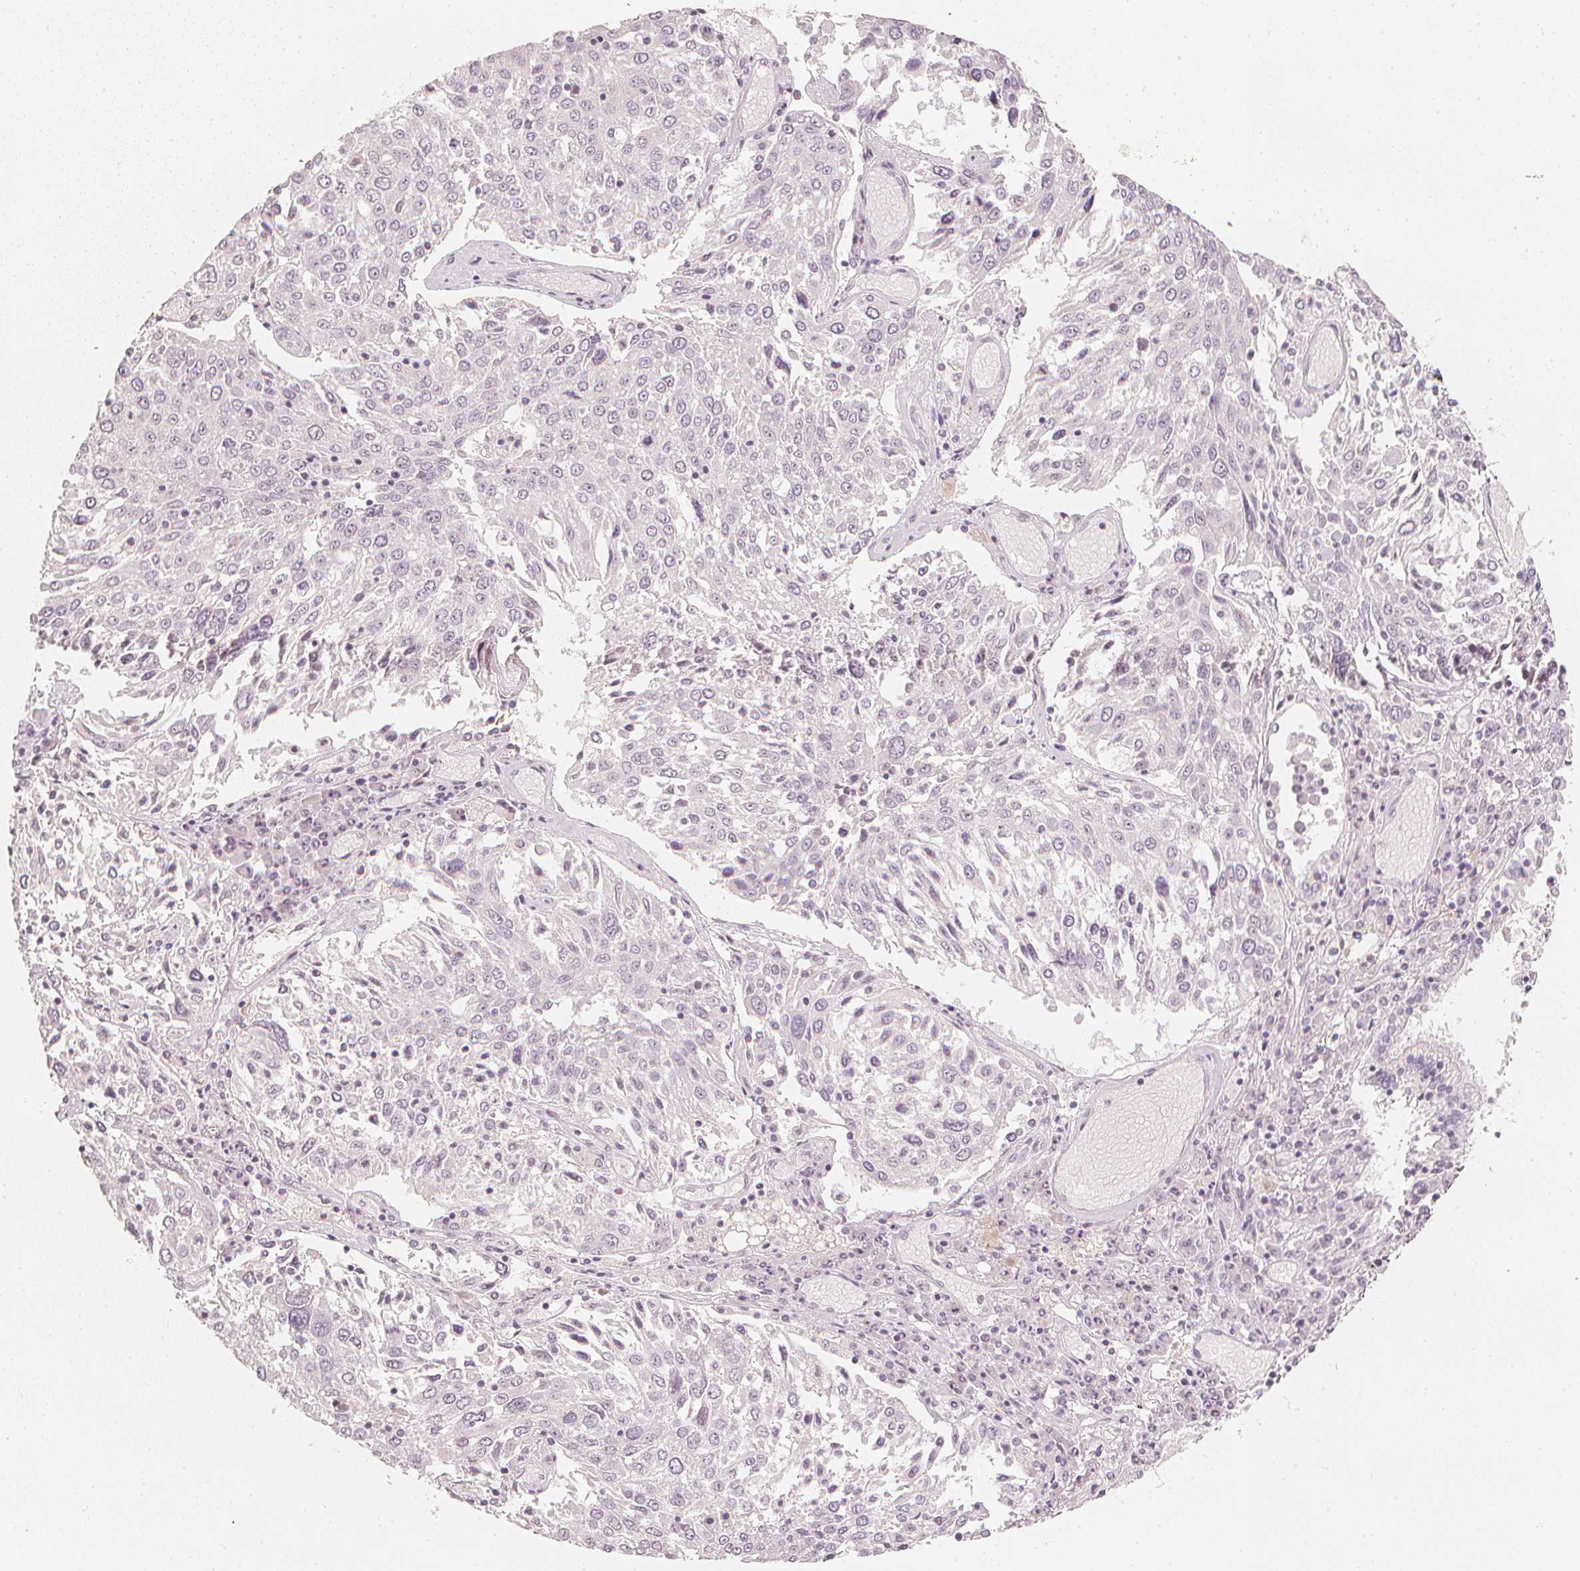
{"staining": {"intensity": "negative", "quantity": "none", "location": "none"}, "tissue": "lung cancer", "cell_type": "Tumor cells", "image_type": "cancer", "snomed": [{"axis": "morphology", "description": "Squamous cell carcinoma, NOS"}, {"axis": "topography", "description": "Lung"}], "caption": "The immunohistochemistry histopathology image has no significant expression in tumor cells of lung squamous cell carcinoma tissue.", "gene": "CALB1", "patient": {"sex": "male", "age": 65}}